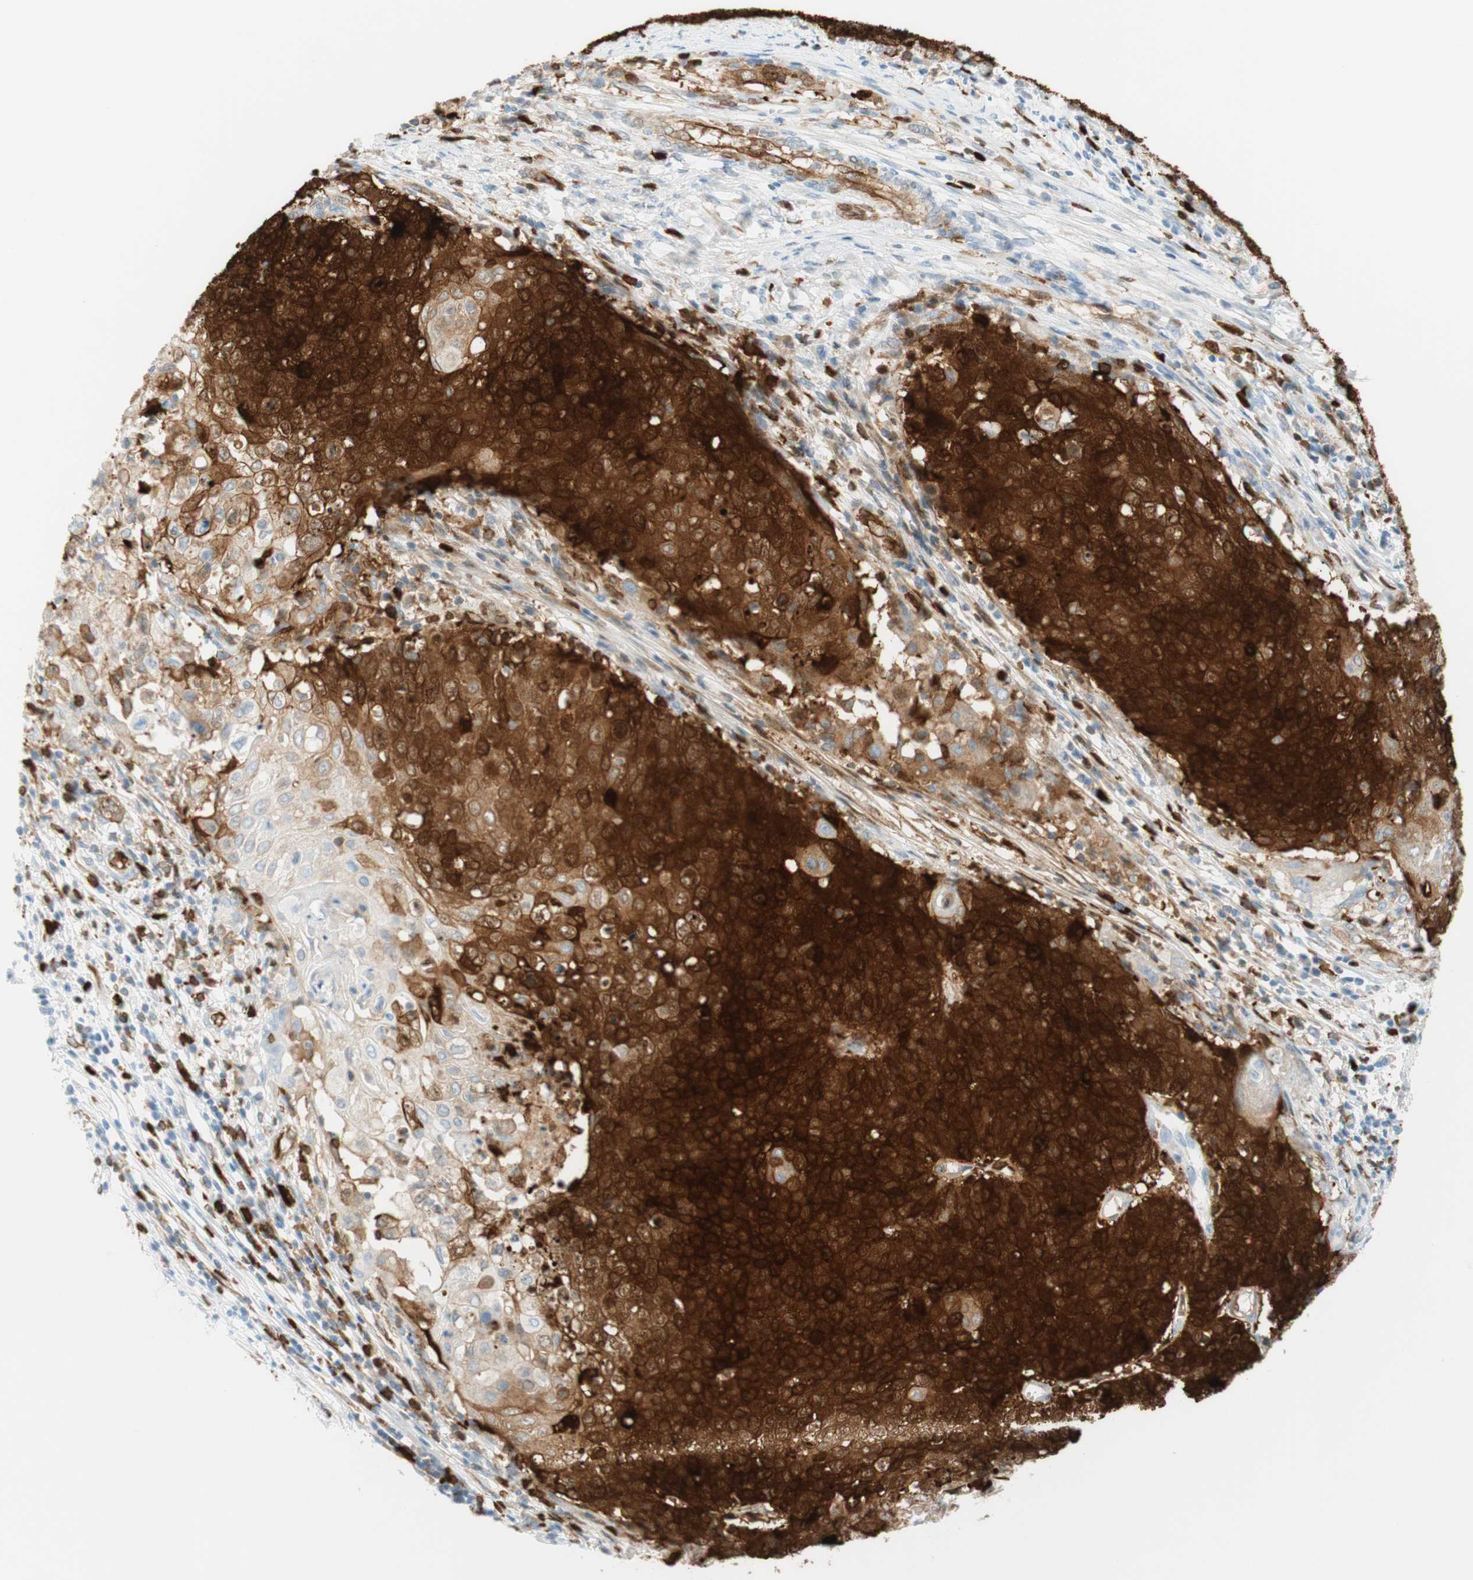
{"staining": {"intensity": "strong", "quantity": "25%-75%", "location": "cytoplasmic/membranous,nuclear"}, "tissue": "cervical cancer", "cell_type": "Tumor cells", "image_type": "cancer", "snomed": [{"axis": "morphology", "description": "Squamous cell carcinoma, NOS"}, {"axis": "topography", "description": "Cervix"}], "caption": "This histopathology image displays IHC staining of cervical squamous cell carcinoma, with high strong cytoplasmic/membranous and nuclear expression in about 25%-75% of tumor cells.", "gene": "STMN1", "patient": {"sex": "female", "age": 39}}